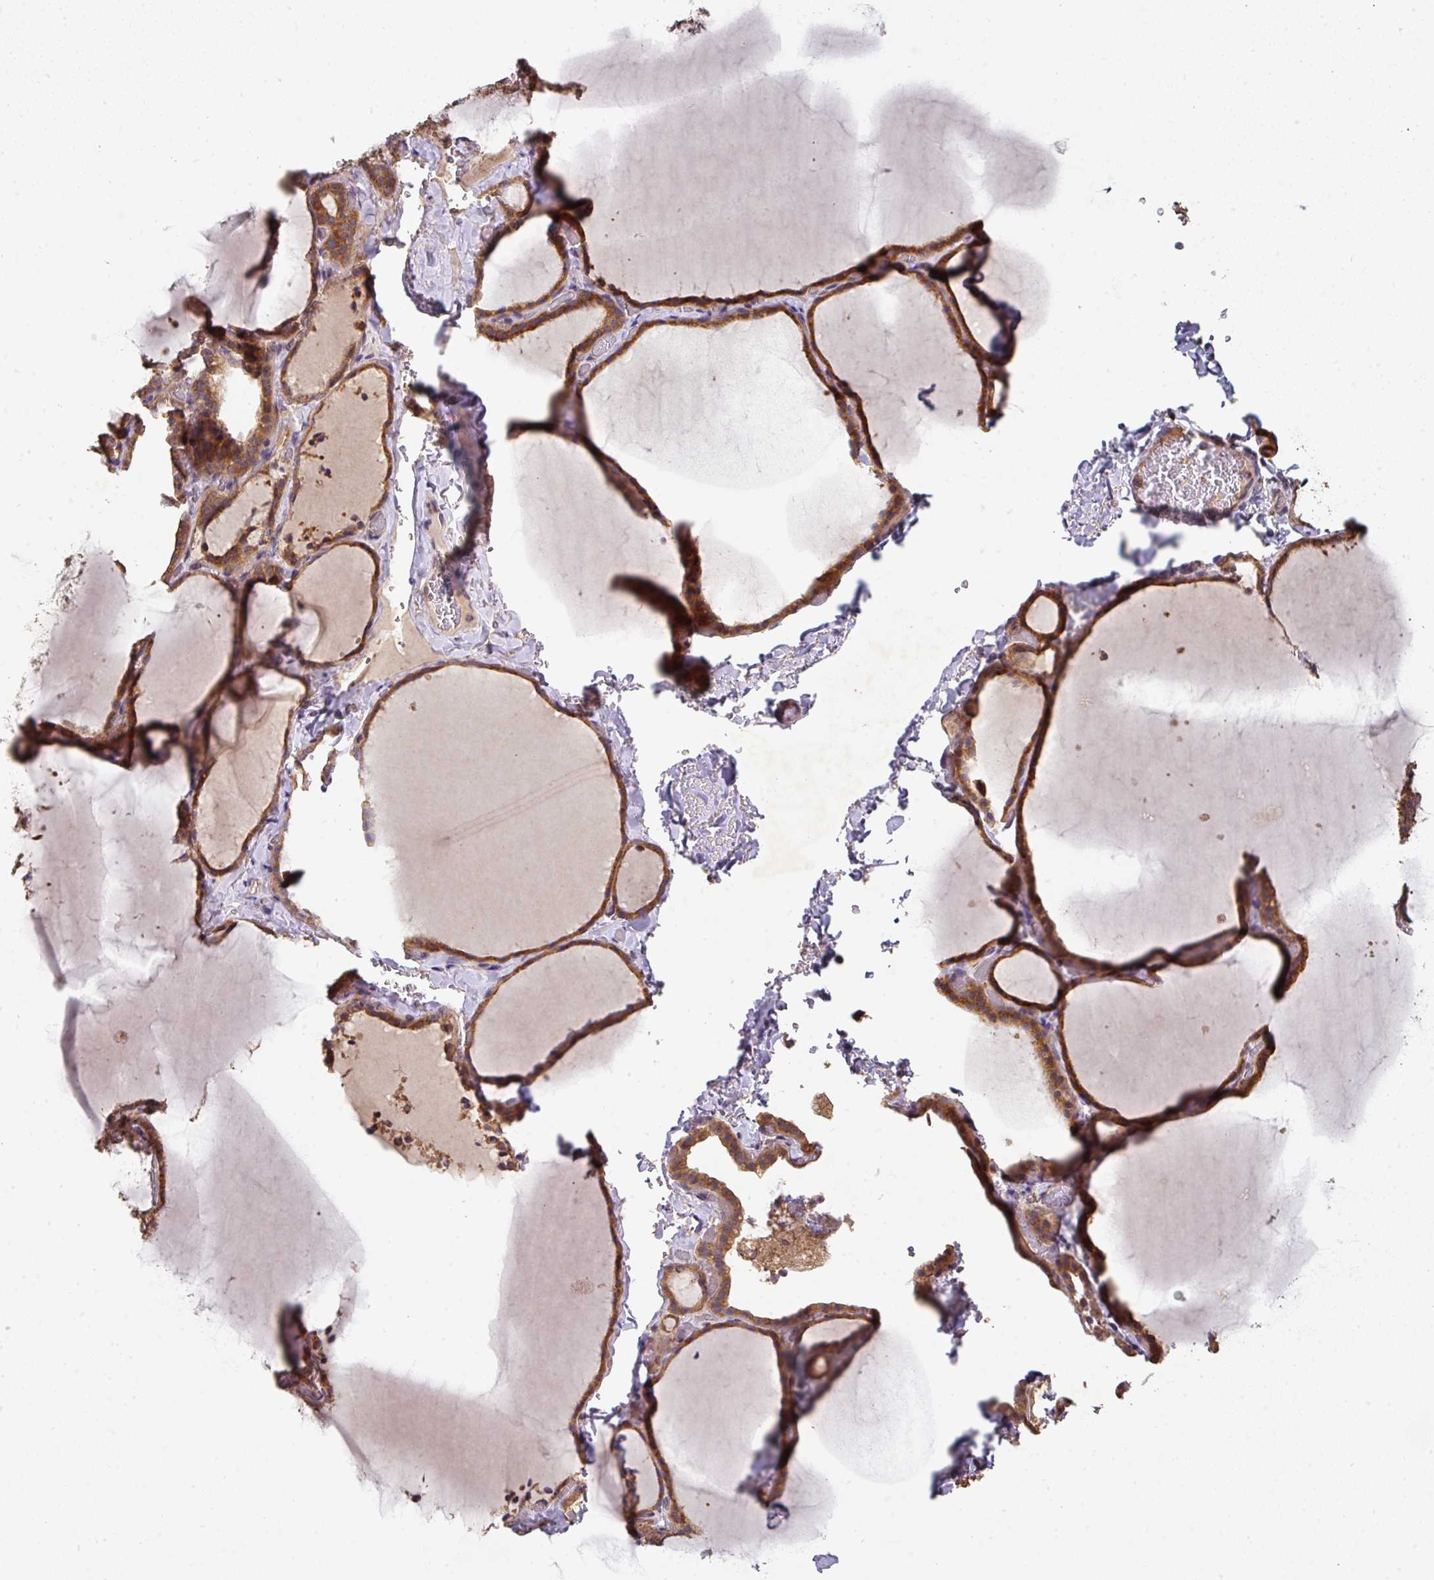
{"staining": {"intensity": "strong", "quantity": ">75%", "location": "cytoplasmic/membranous"}, "tissue": "thyroid gland", "cell_type": "Glandular cells", "image_type": "normal", "snomed": [{"axis": "morphology", "description": "Normal tissue, NOS"}, {"axis": "topography", "description": "Thyroid gland"}], "caption": "Thyroid gland stained with DAB IHC shows high levels of strong cytoplasmic/membranous expression in approximately >75% of glandular cells.", "gene": "ACVR2B", "patient": {"sex": "female", "age": 22}}